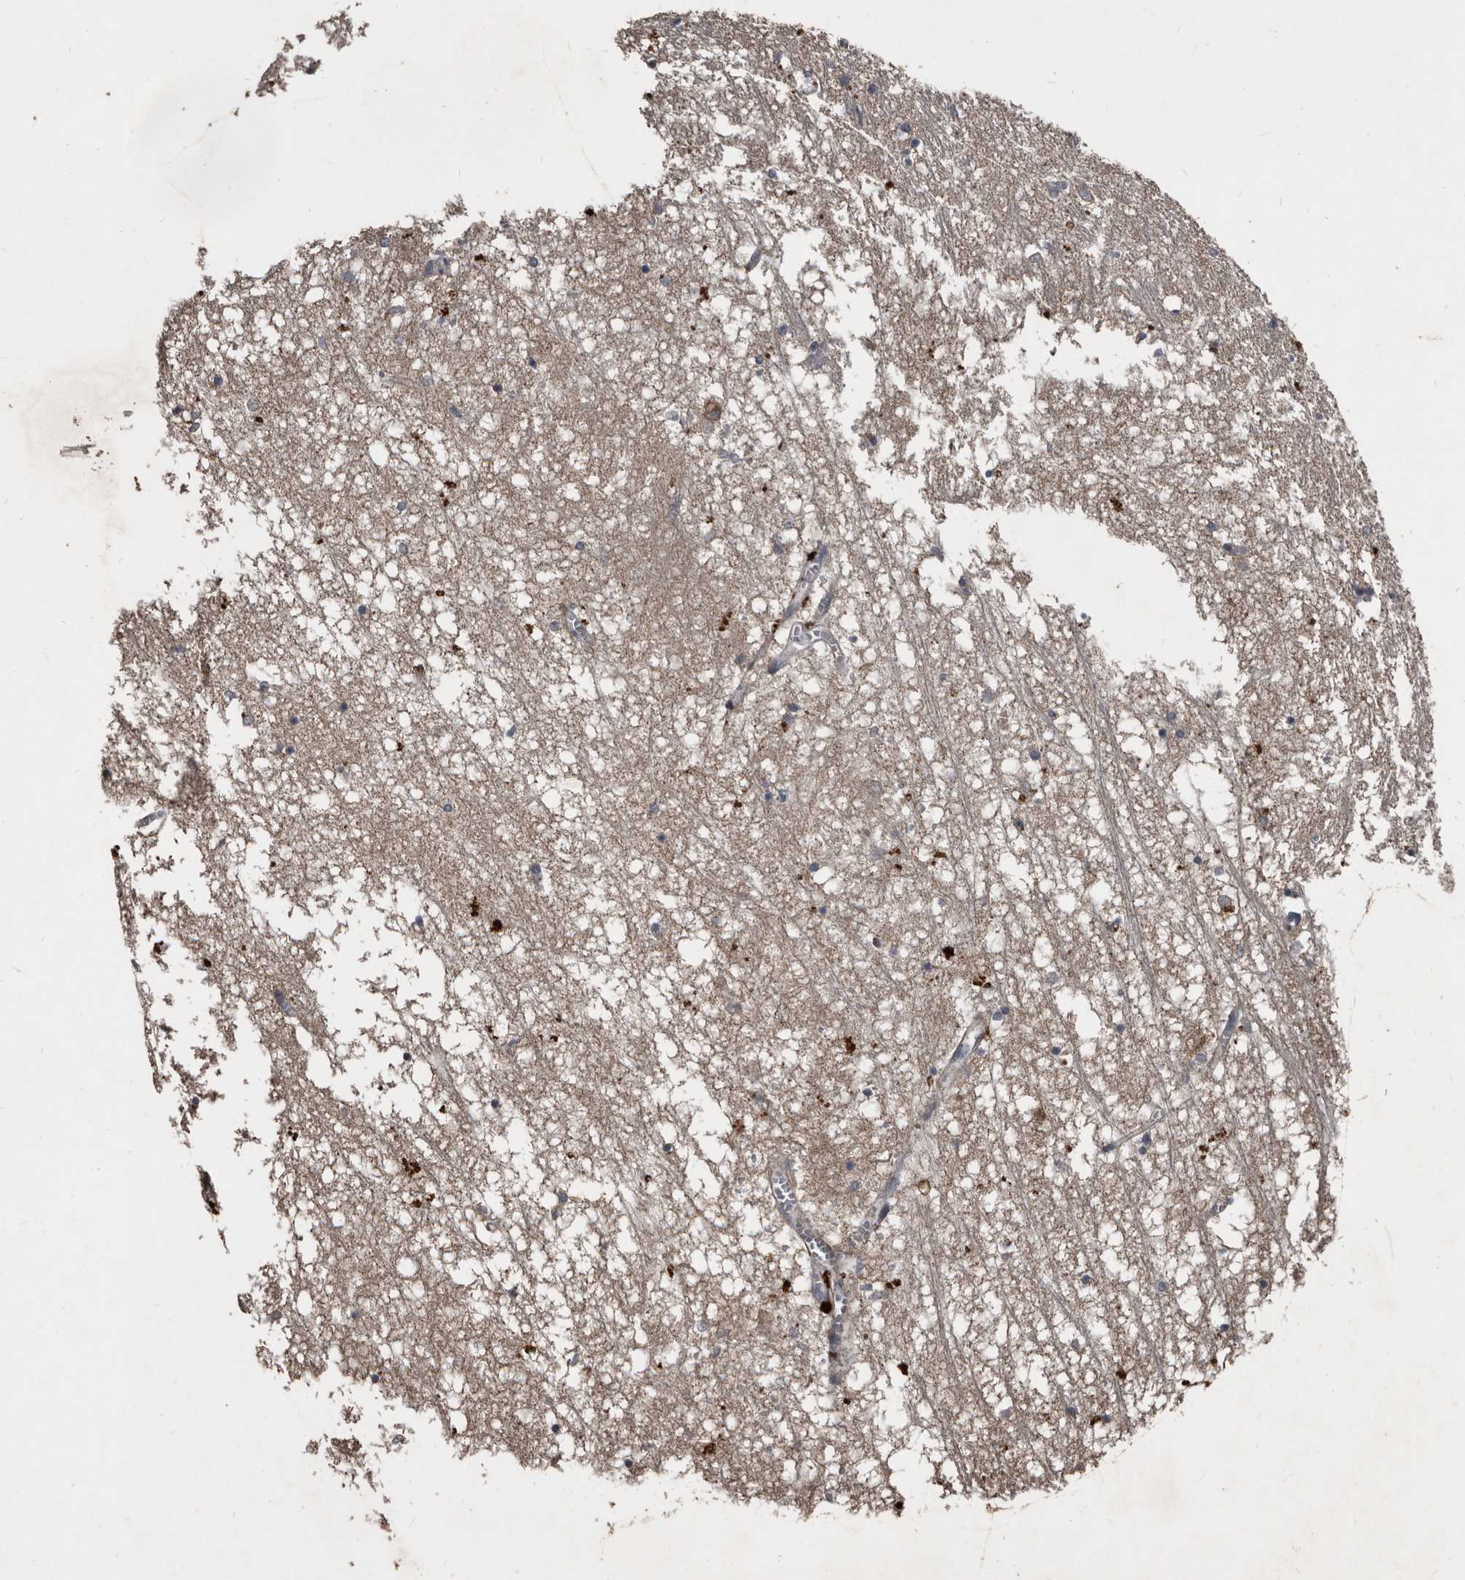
{"staining": {"intensity": "negative", "quantity": "none", "location": "none"}, "tissue": "hippocampus", "cell_type": "Glial cells", "image_type": "normal", "snomed": [{"axis": "morphology", "description": "Normal tissue, NOS"}, {"axis": "topography", "description": "Hippocampus"}], "caption": "The immunohistochemistry (IHC) histopathology image has no significant positivity in glial cells of hippocampus.", "gene": "GREB1", "patient": {"sex": "male", "age": 70}}